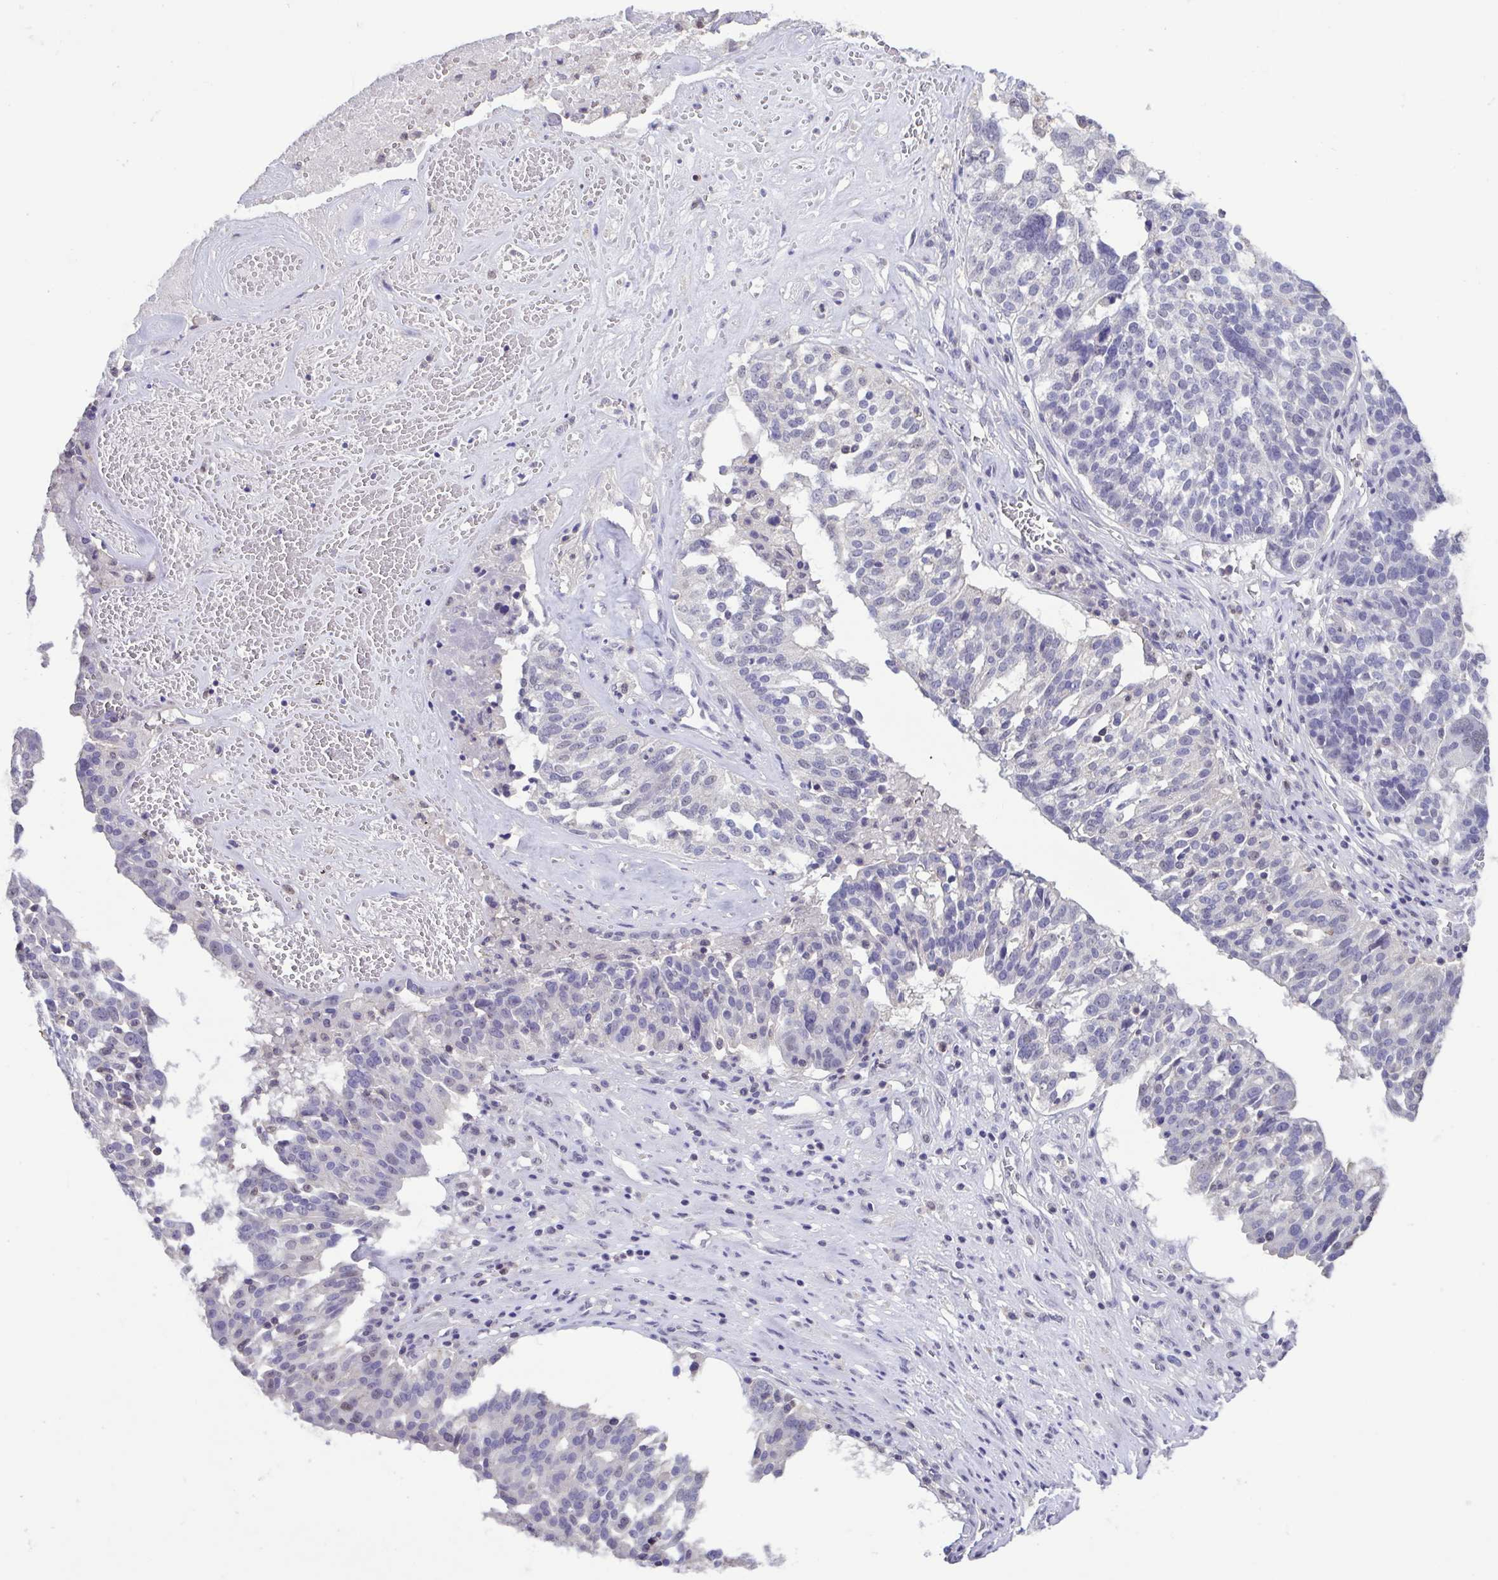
{"staining": {"intensity": "negative", "quantity": "none", "location": "none"}, "tissue": "ovarian cancer", "cell_type": "Tumor cells", "image_type": "cancer", "snomed": [{"axis": "morphology", "description": "Cystadenocarcinoma, serous, NOS"}, {"axis": "topography", "description": "Ovary"}], "caption": "IHC of ovarian cancer demonstrates no expression in tumor cells.", "gene": "ACTRT3", "patient": {"sex": "female", "age": 59}}